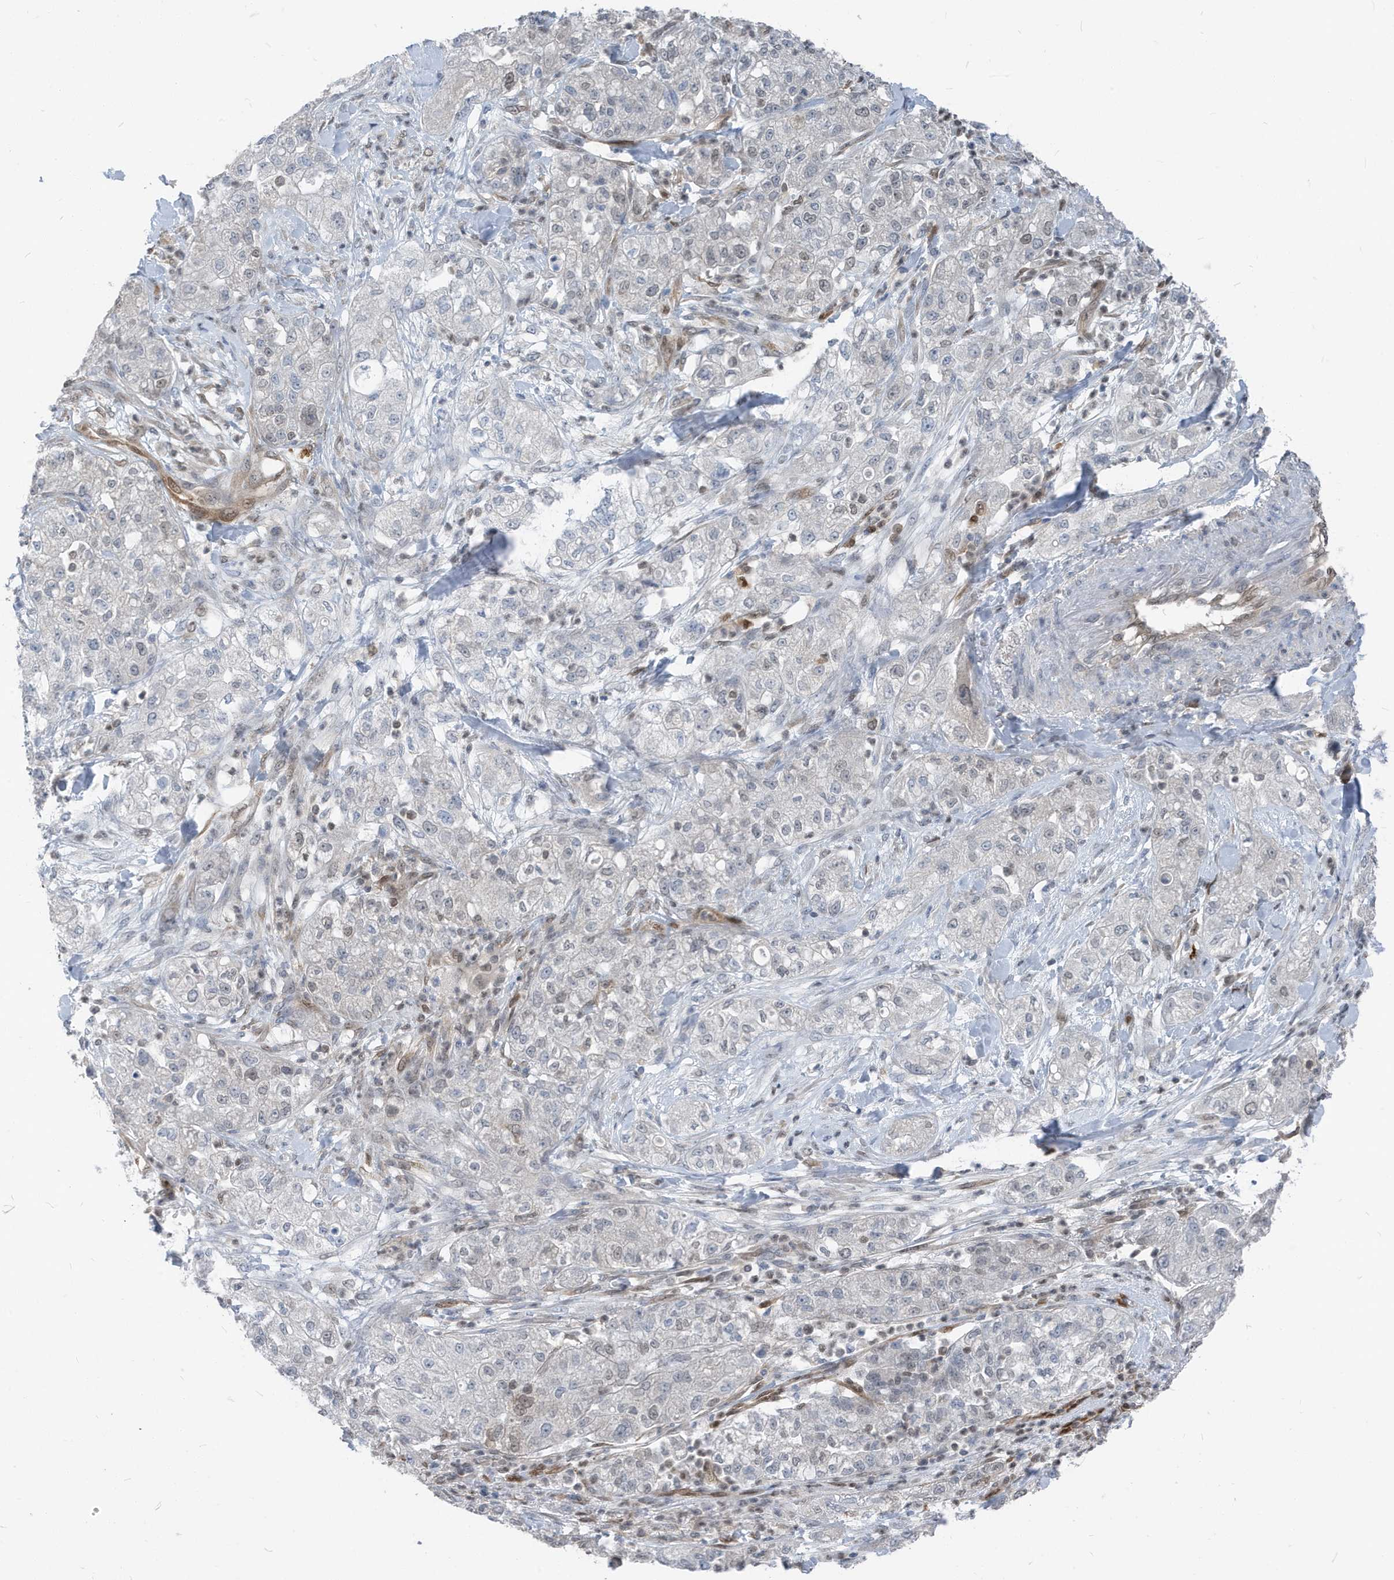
{"staining": {"intensity": "weak", "quantity": "<25%", "location": "nuclear"}, "tissue": "pancreatic cancer", "cell_type": "Tumor cells", "image_type": "cancer", "snomed": [{"axis": "morphology", "description": "Adenocarcinoma, NOS"}, {"axis": "topography", "description": "Pancreas"}], "caption": "Image shows no significant protein staining in tumor cells of pancreatic cancer (adenocarcinoma).", "gene": "NCOA7", "patient": {"sex": "female", "age": 78}}